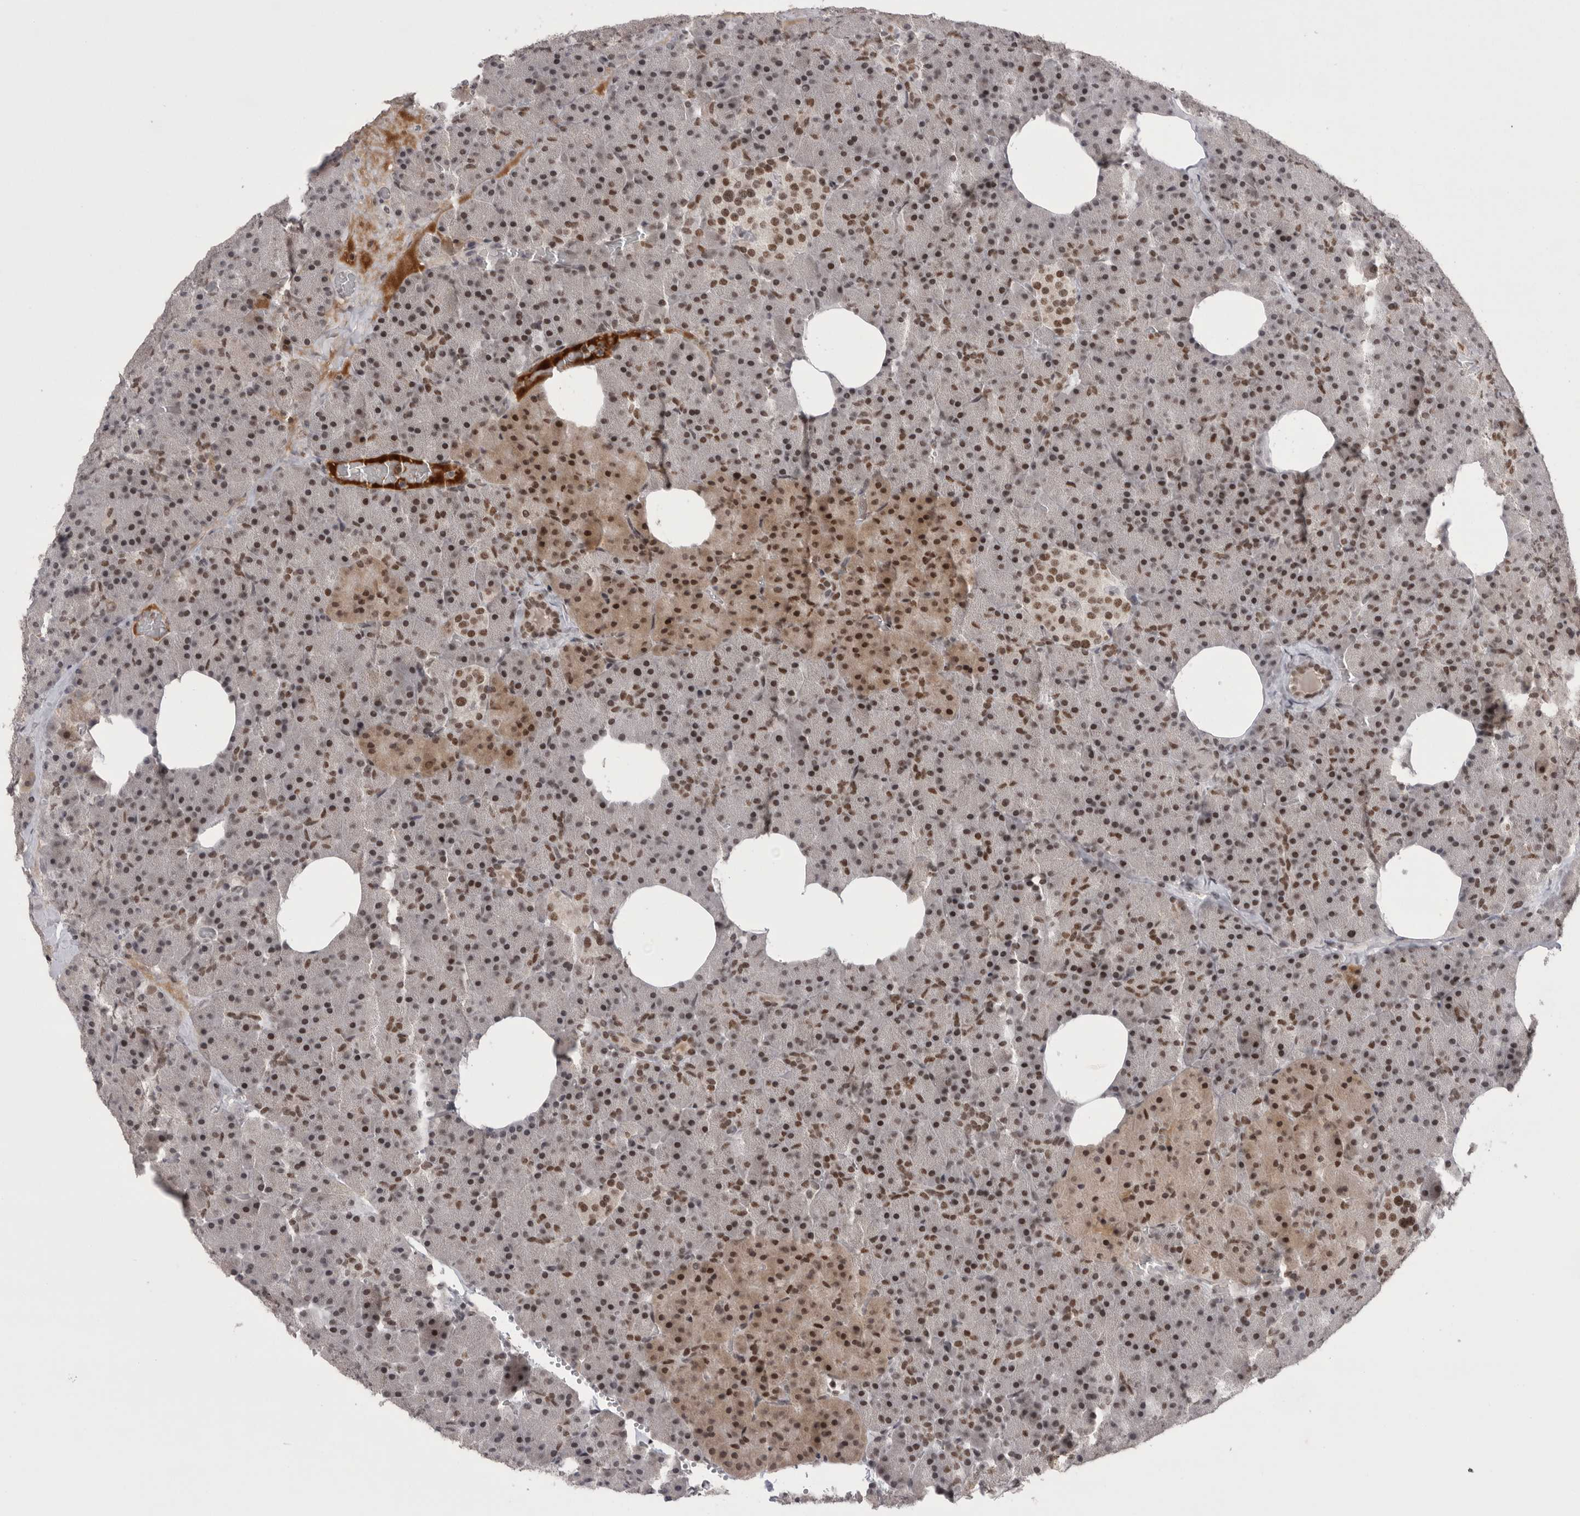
{"staining": {"intensity": "strong", "quantity": ">75%", "location": "cytoplasmic/membranous,nuclear"}, "tissue": "pancreas", "cell_type": "Exocrine glandular cells", "image_type": "normal", "snomed": [{"axis": "morphology", "description": "Normal tissue, NOS"}, {"axis": "morphology", "description": "Carcinoid, malignant, NOS"}, {"axis": "topography", "description": "Pancreas"}], "caption": "Protein staining of normal pancreas demonstrates strong cytoplasmic/membranous,nuclear expression in approximately >75% of exocrine glandular cells.", "gene": "POU5F1", "patient": {"sex": "female", "age": 35}}